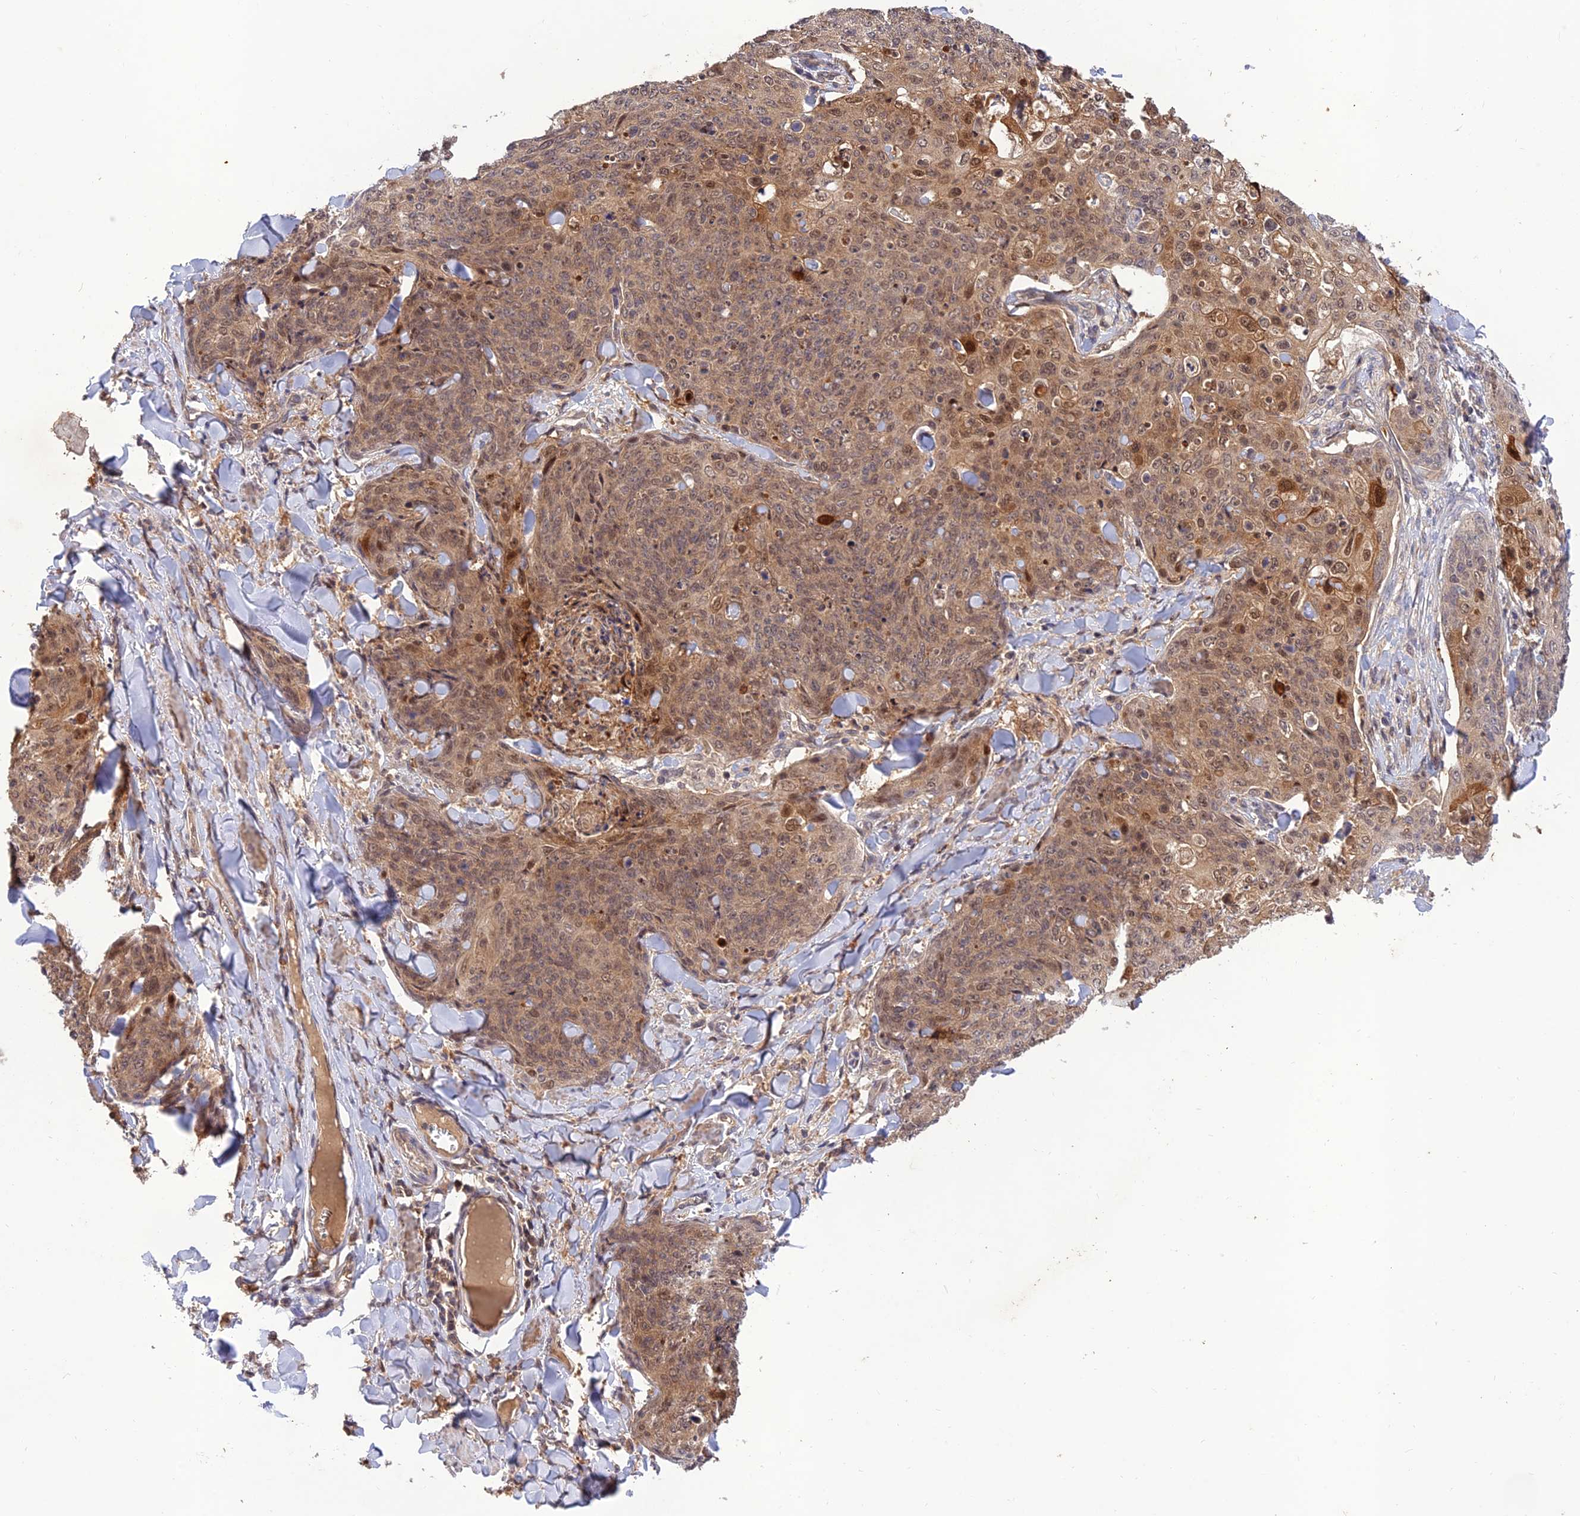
{"staining": {"intensity": "moderate", "quantity": ">75%", "location": "cytoplasmic/membranous,nuclear"}, "tissue": "skin cancer", "cell_type": "Tumor cells", "image_type": "cancer", "snomed": [{"axis": "morphology", "description": "Squamous cell carcinoma, NOS"}, {"axis": "topography", "description": "Skin"}, {"axis": "topography", "description": "Vulva"}], "caption": "Moderate cytoplasmic/membranous and nuclear staining is seen in about >75% of tumor cells in squamous cell carcinoma (skin).", "gene": "REV1", "patient": {"sex": "female", "age": 85}}